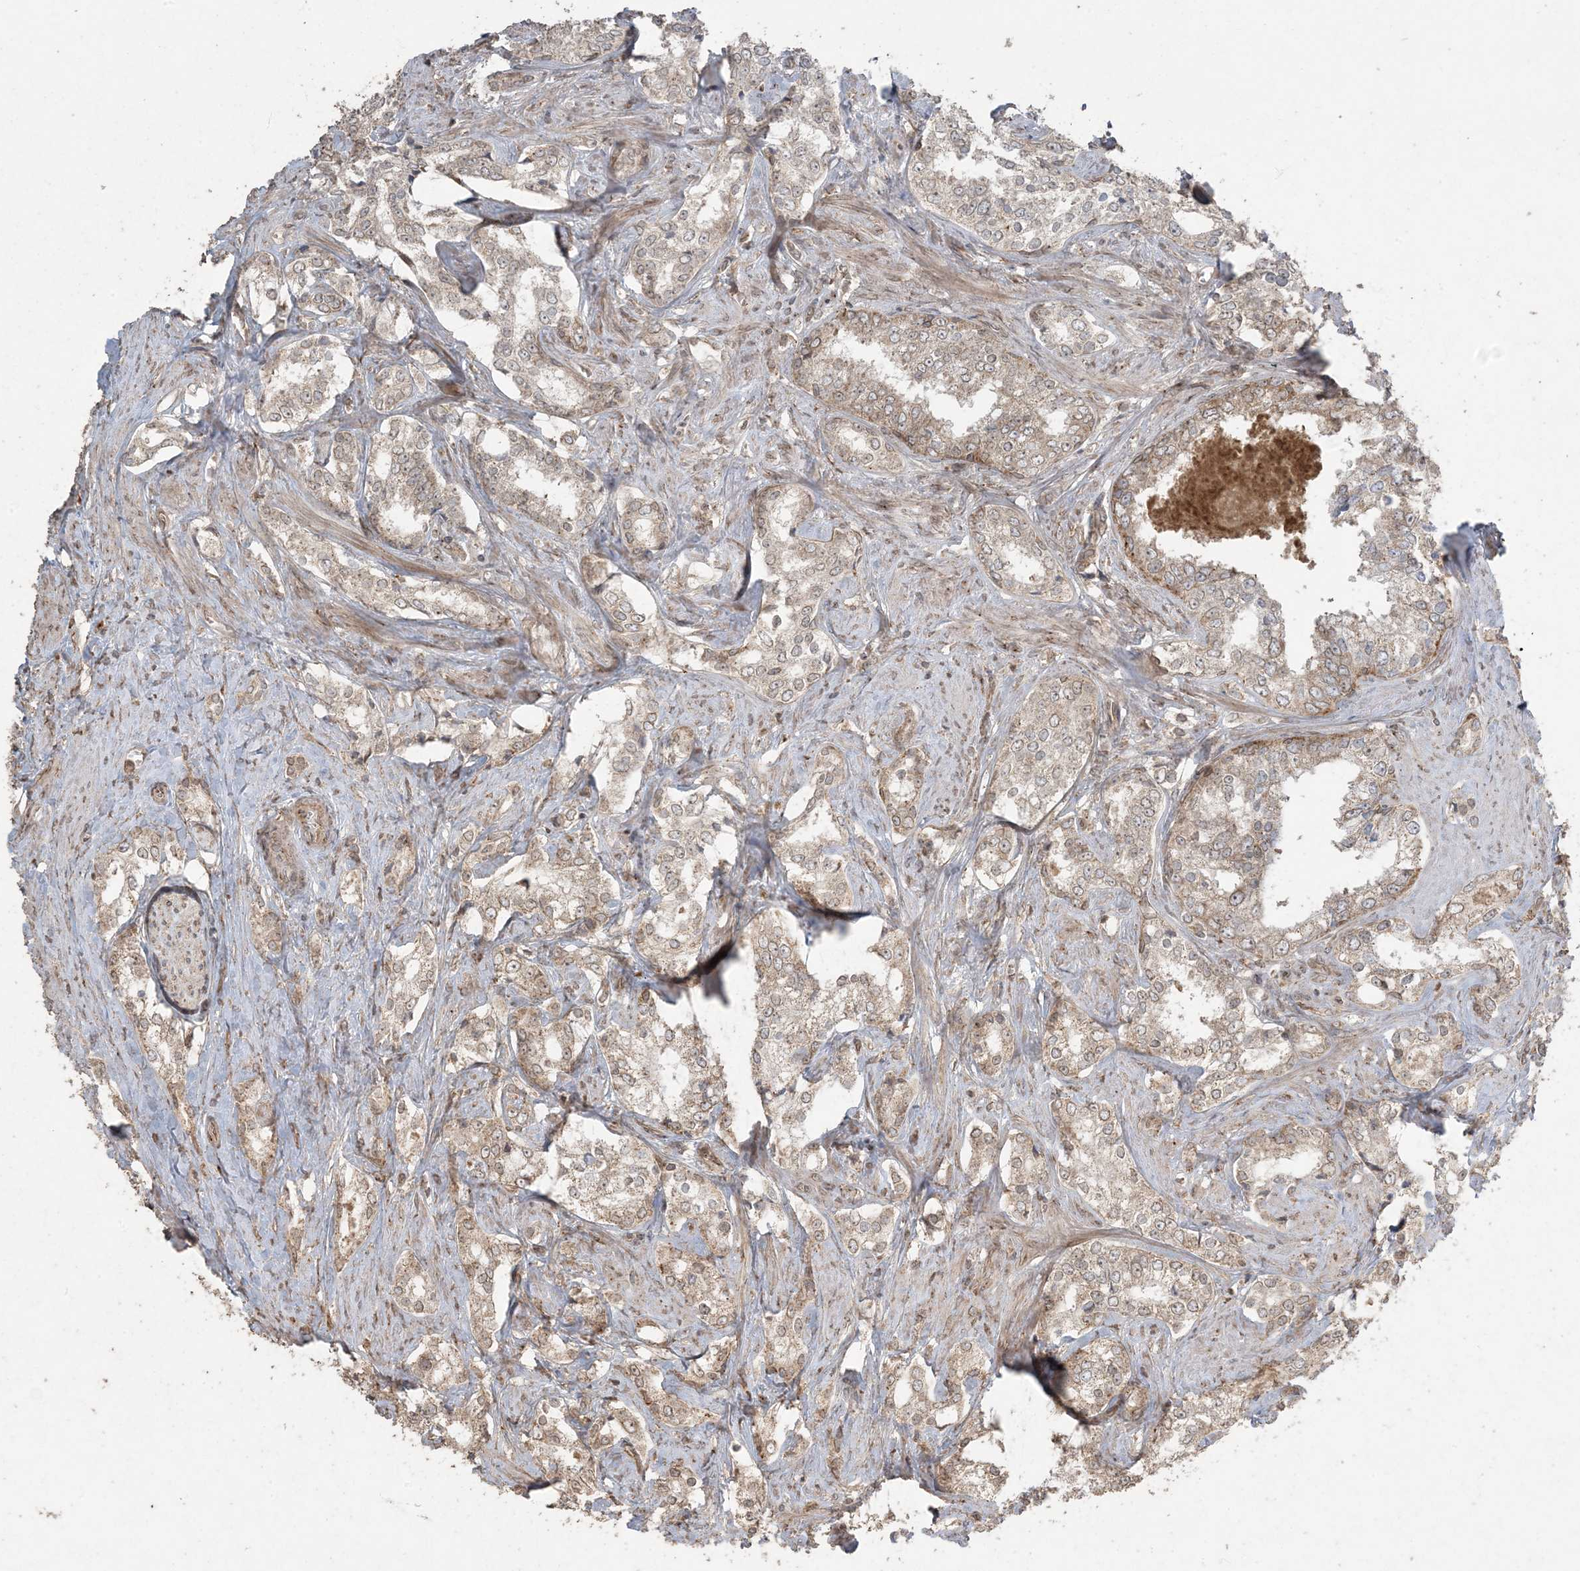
{"staining": {"intensity": "weak", "quantity": ">75%", "location": "cytoplasmic/membranous"}, "tissue": "prostate cancer", "cell_type": "Tumor cells", "image_type": "cancer", "snomed": [{"axis": "morphology", "description": "Adenocarcinoma, High grade"}, {"axis": "topography", "description": "Prostate"}], "caption": "Prostate cancer stained with a brown dye displays weak cytoplasmic/membranous positive positivity in about >75% of tumor cells.", "gene": "DDX19B", "patient": {"sex": "male", "age": 66}}